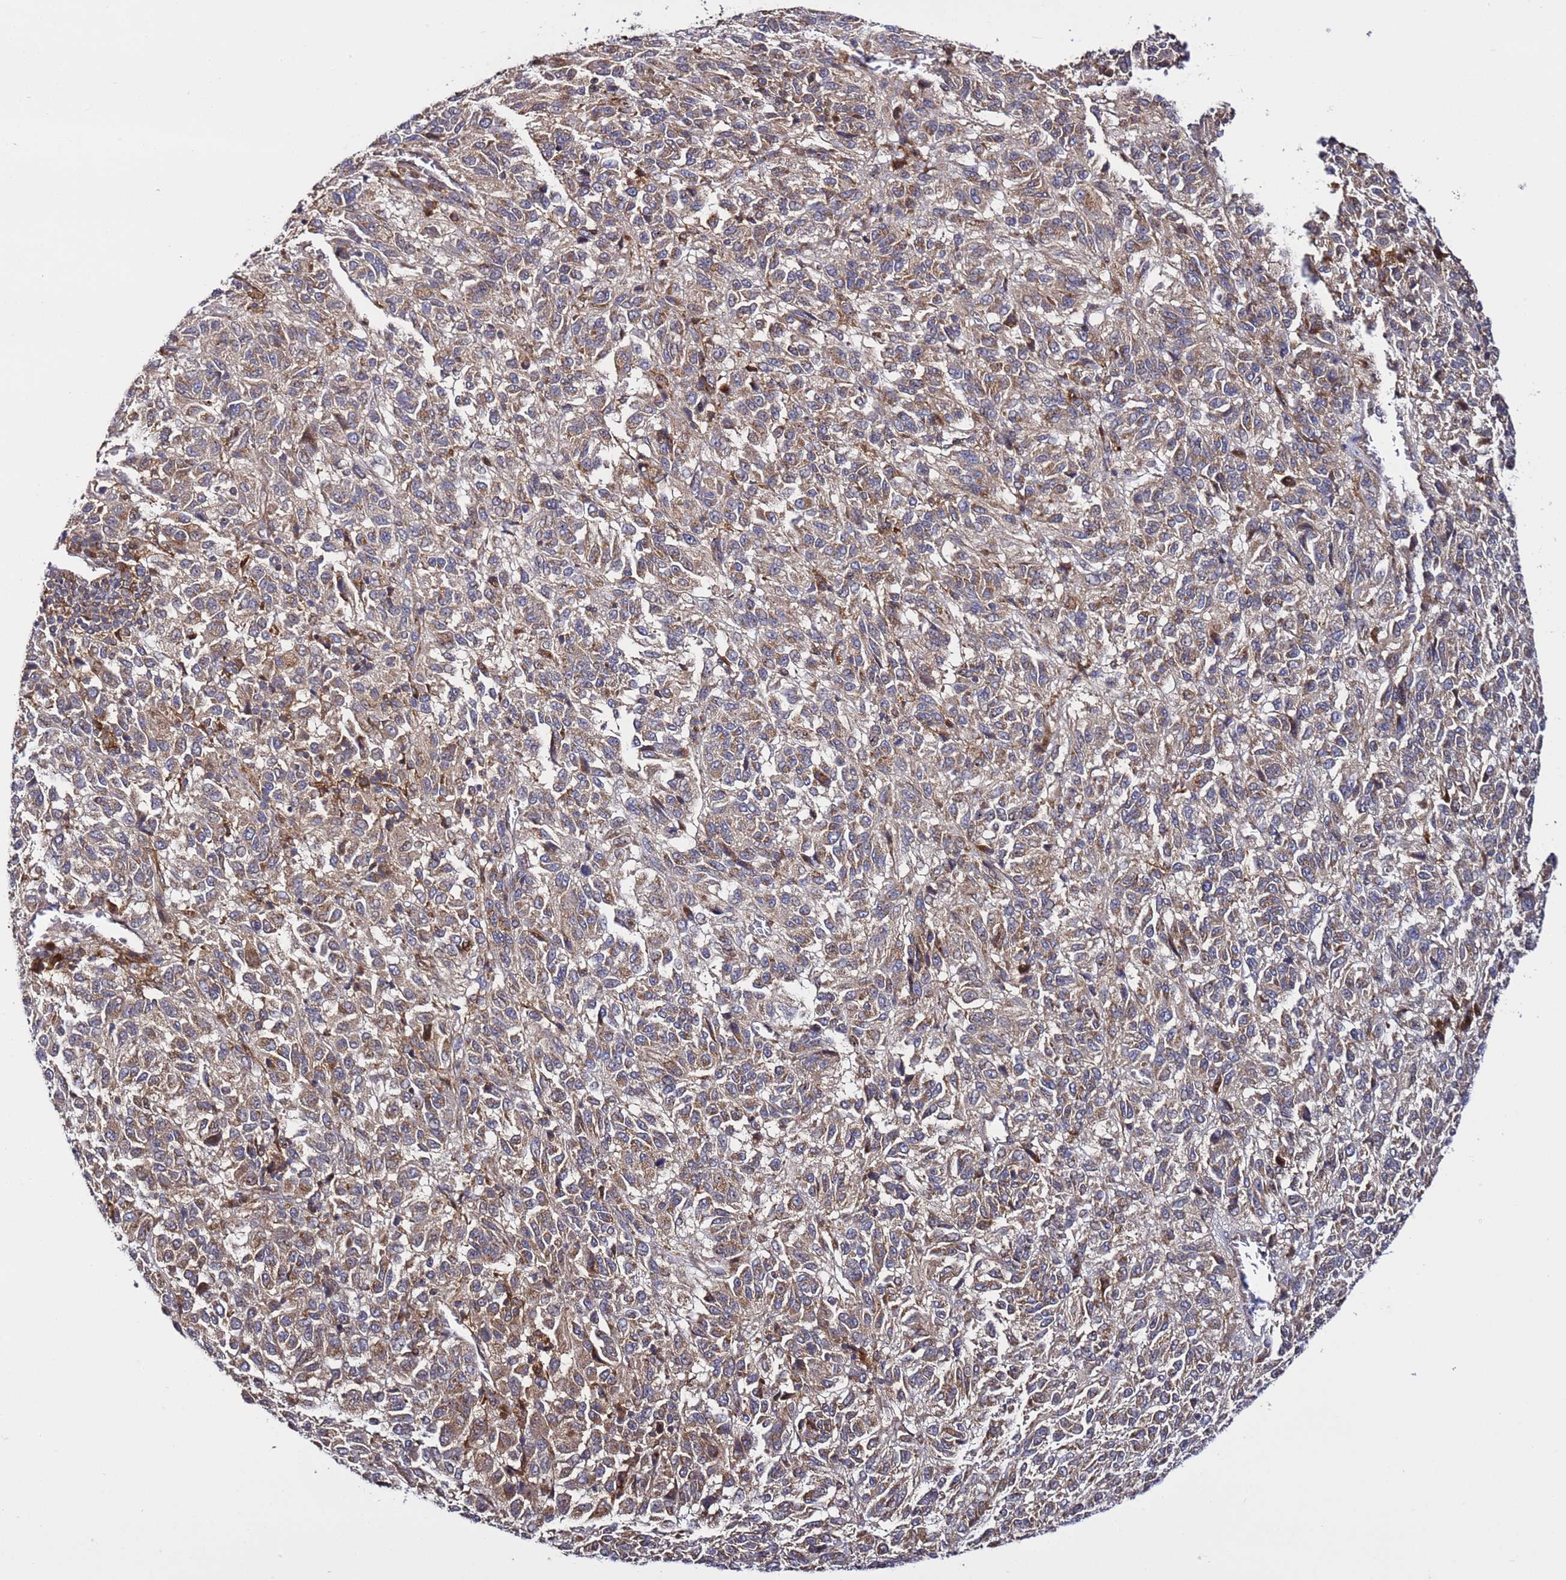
{"staining": {"intensity": "weak", "quantity": ">75%", "location": "cytoplasmic/membranous"}, "tissue": "melanoma", "cell_type": "Tumor cells", "image_type": "cancer", "snomed": [{"axis": "morphology", "description": "Malignant melanoma, Metastatic site"}, {"axis": "topography", "description": "Lung"}], "caption": "Weak cytoplasmic/membranous positivity is appreciated in approximately >75% of tumor cells in melanoma.", "gene": "TMEM176B", "patient": {"sex": "male", "age": 64}}